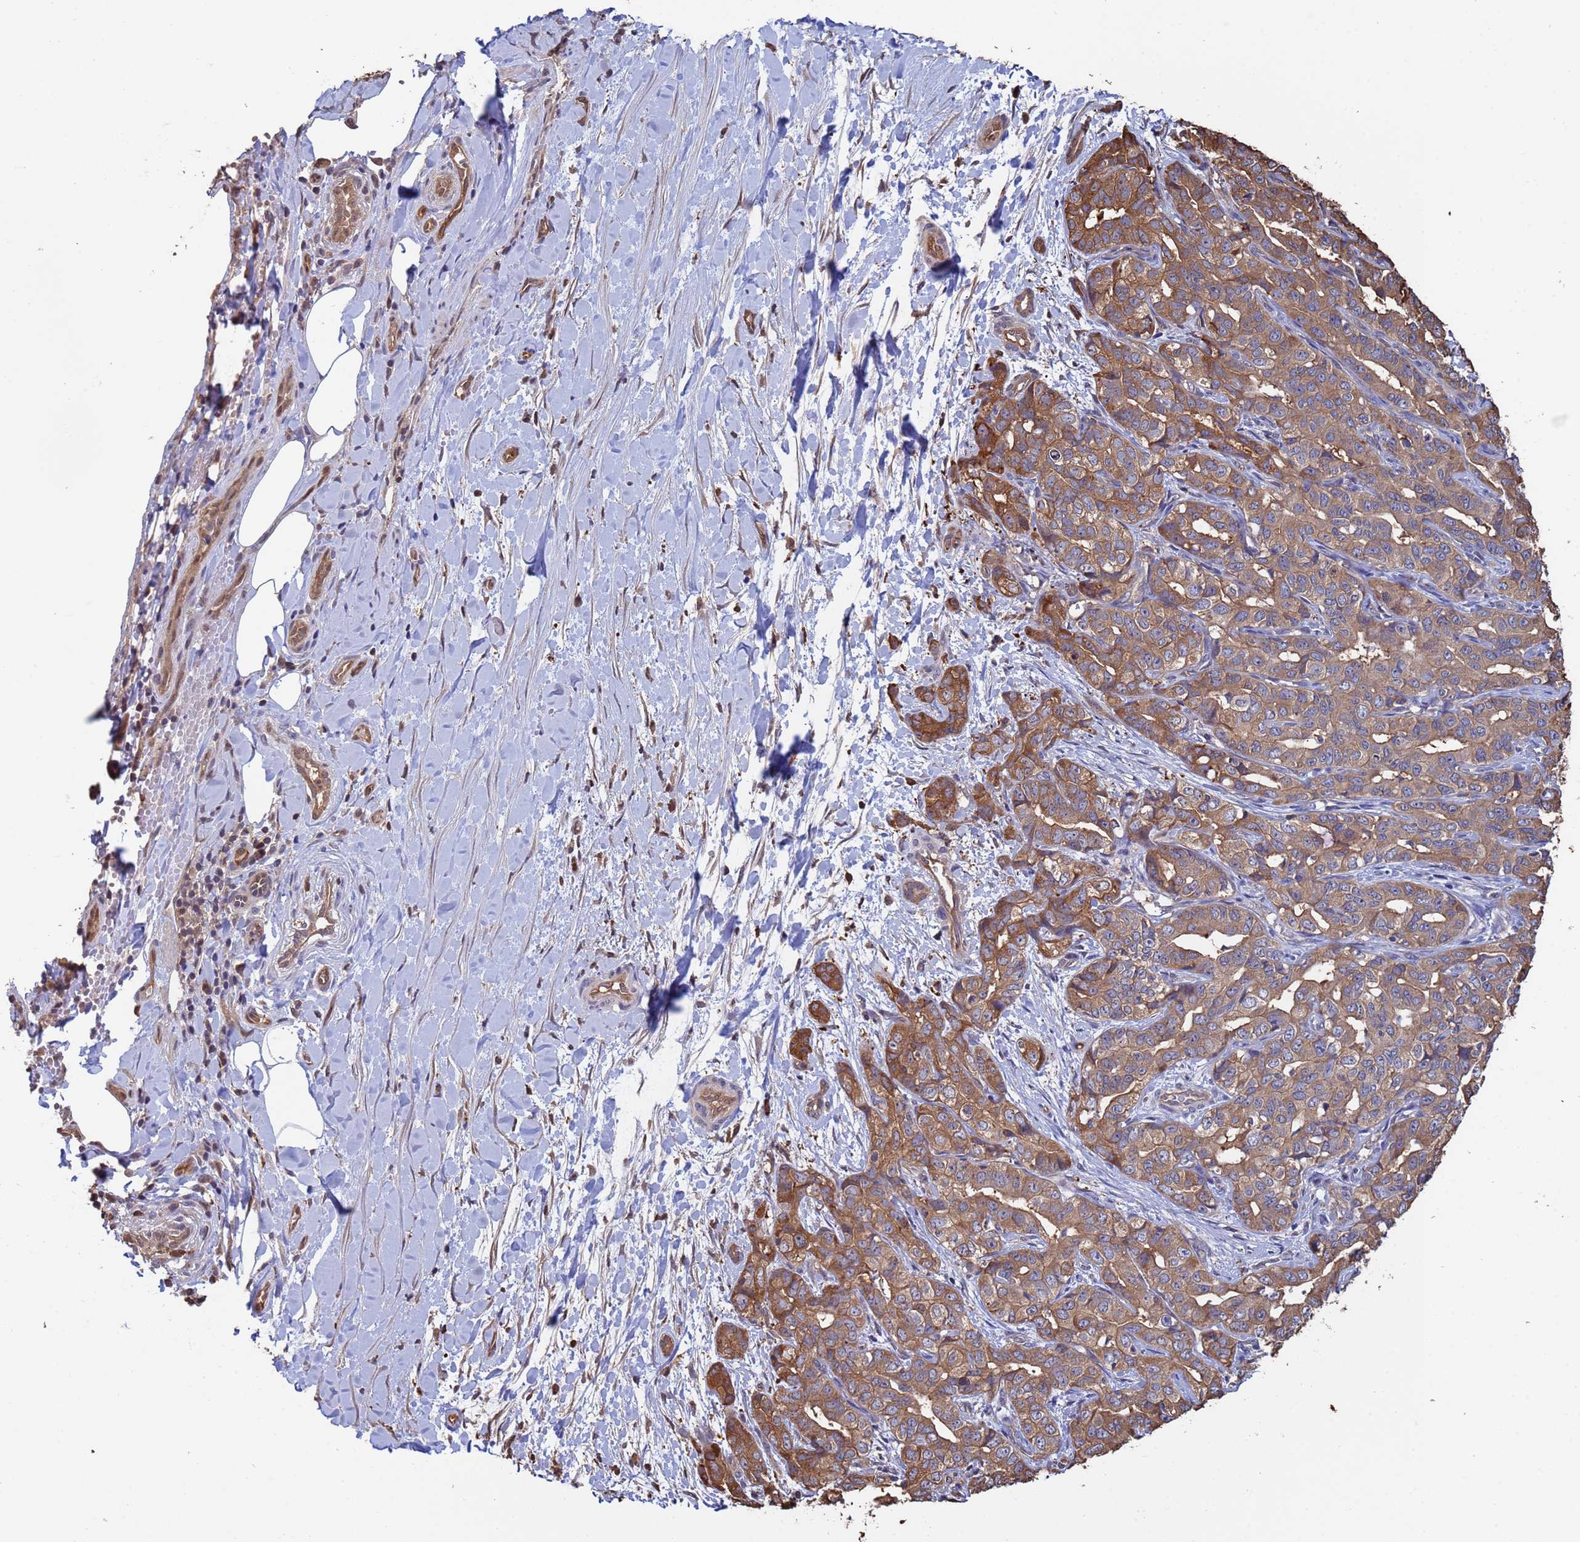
{"staining": {"intensity": "moderate", "quantity": ">75%", "location": "cytoplasmic/membranous"}, "tissue": "liver cancer", "cell_type": "Tumor cells", "image_type": "cancer", "snomed": [{"axis": "morphology", "description": "Cholangiocarcinoma"}, {"axis": "topography", "description": "Liver"}], "caption": "The micrograph reveals a brown stain indicating the presence of a protein in the cytoplasmic/membranous of tumor cells in liver cancer.", "gene": "FAM25A", "patient": {"sex": "male", "age": 59}}